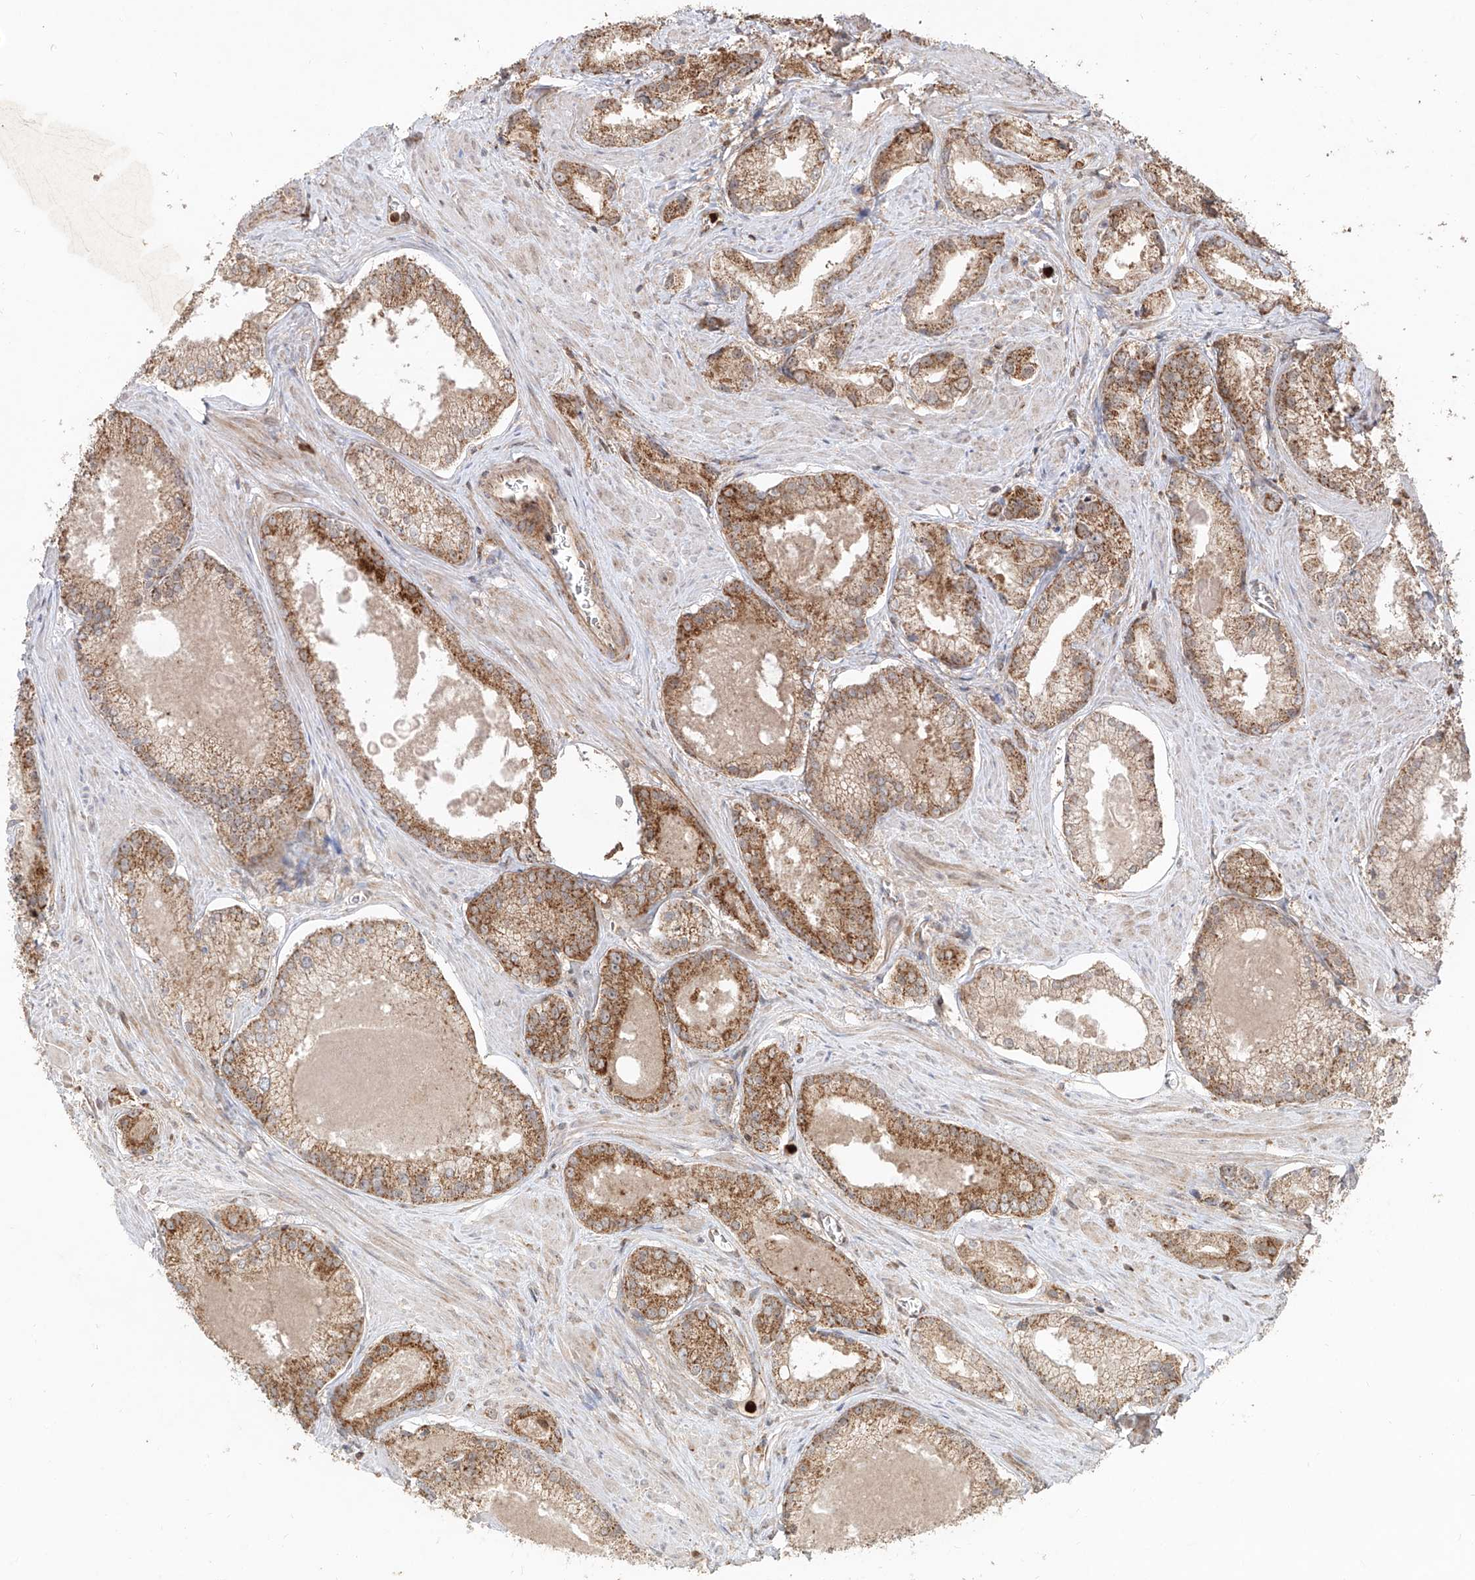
{"staining": {"intensity": "moderate", "quantity": ">75%", "location": "cytoplasmic/membranous"}, "tissue": "prostate cancer", "cell_type": "Tumor cells", "image_type": "cancer", "snomed": [{"axis": "morphology", "description": "Adenocarcinoma, Low grade"}, {"axis": "topography", "description": "Prostate"}], "caption": "This is an image of immunohistochemistry staining of prostate cancer (low-grade adenocarcinoma), which shows moderate expression in the cytoplasmic/membranous of tumor cells.", "gene": "AIM2", "patient": {"sex": "male", "age": 54}}